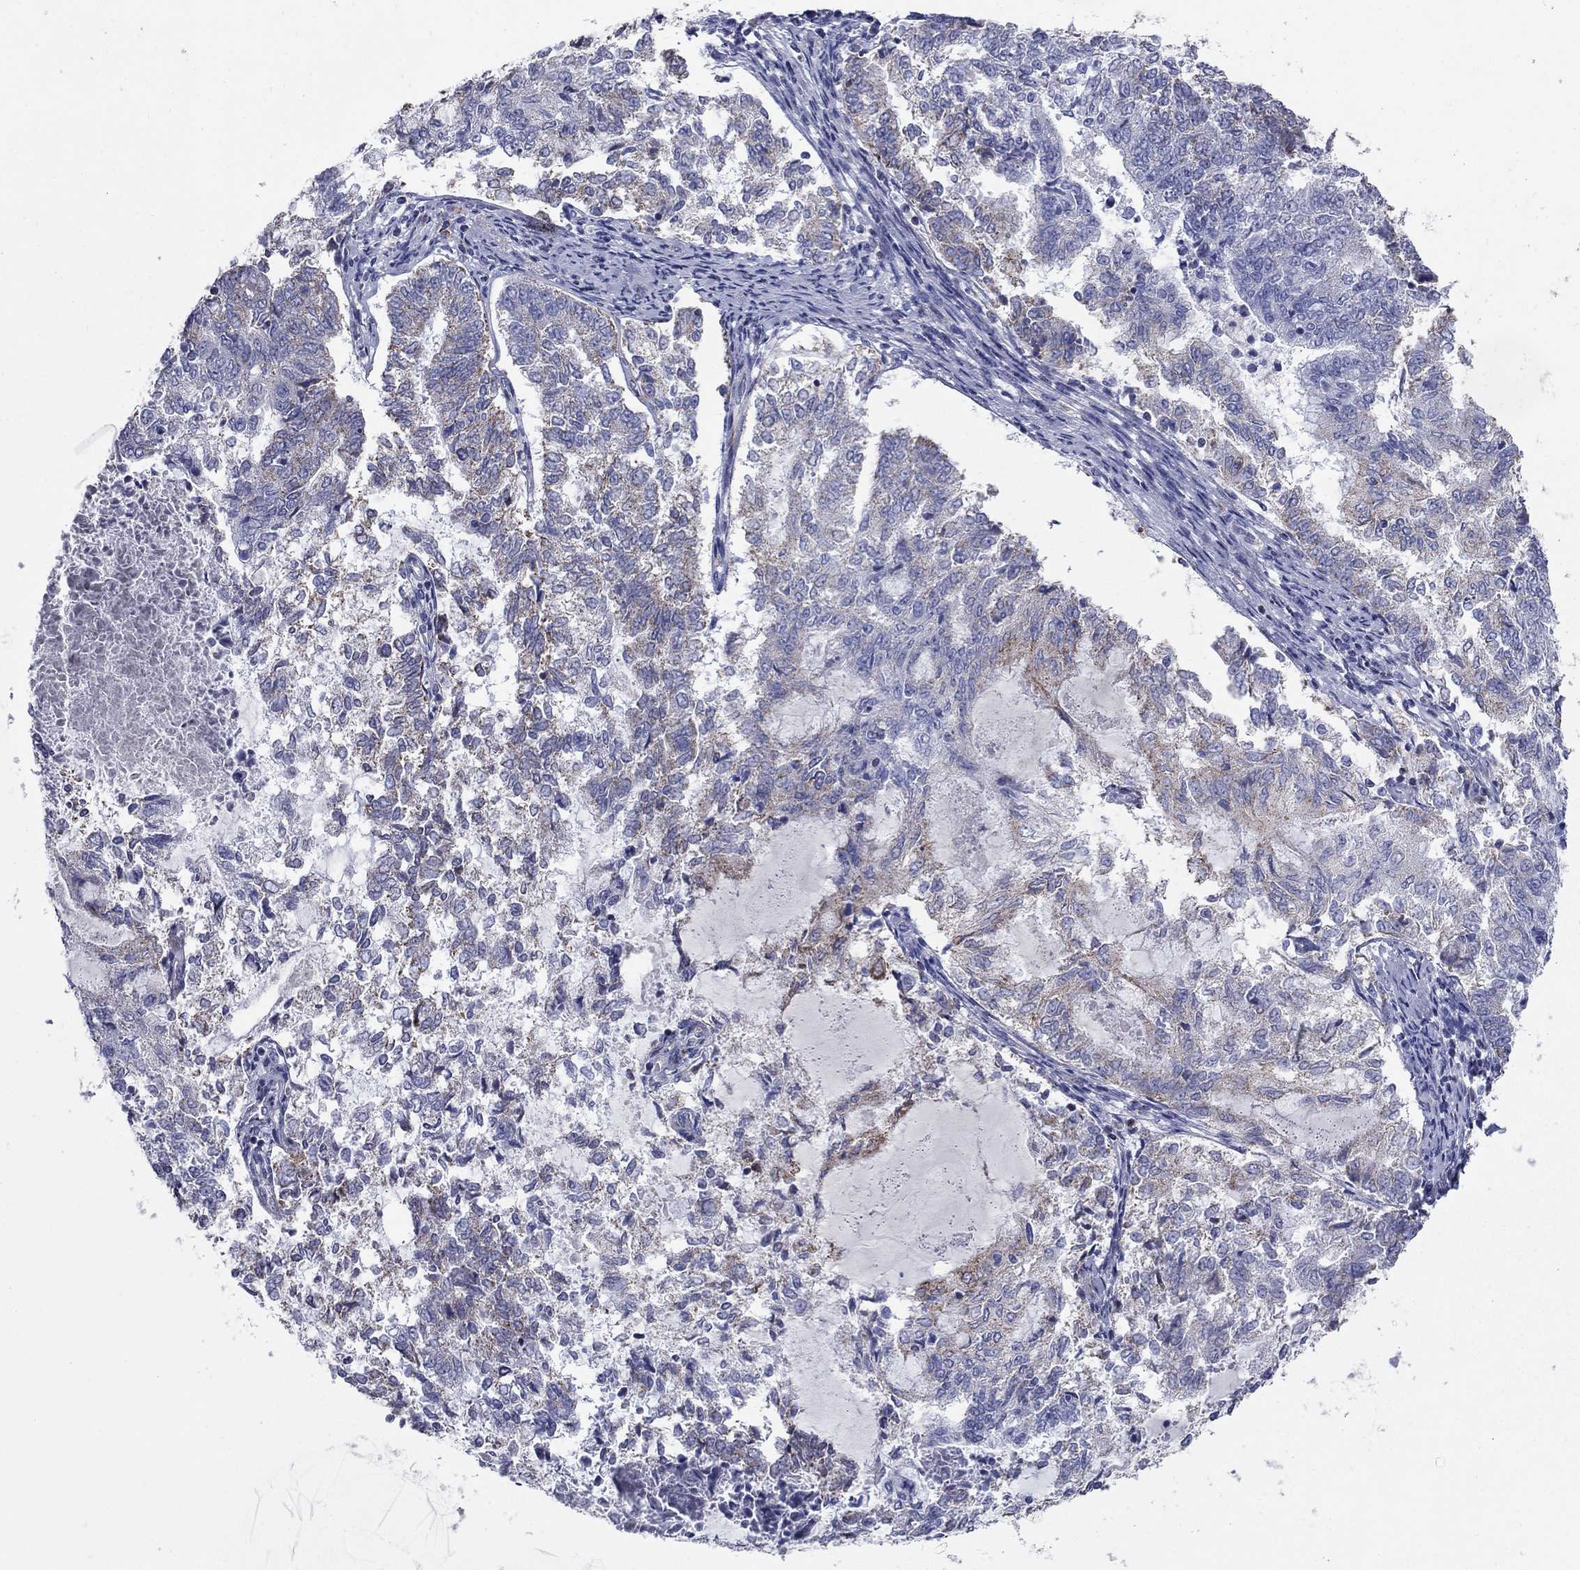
{"staining": {"intensity": "weak", "quantity": "<25%", "location": "cytoplasmic/membranous"}, "tissue": "endometrial cancer", "cell_type": "Tumor cells", "image_type": "cancer", "snomed": [{"axis": "morphology", "description": "Adenocarcinoma, NOS"}, {"axis": "topography", "description": "Endometrium"}], "caption": "An immunohistochemistry (IHC) histopathology image of endometrial cancer (adenocarcinoma) is shown. There is no staining in tumor cells of endometrial cancer (adenocarcinoma). (Brightfield microscopy of DAB immunohistochemistry at high magnification).", "gene": "NDUFA4L2", "patient": {"sex": "female", "age": 65}}